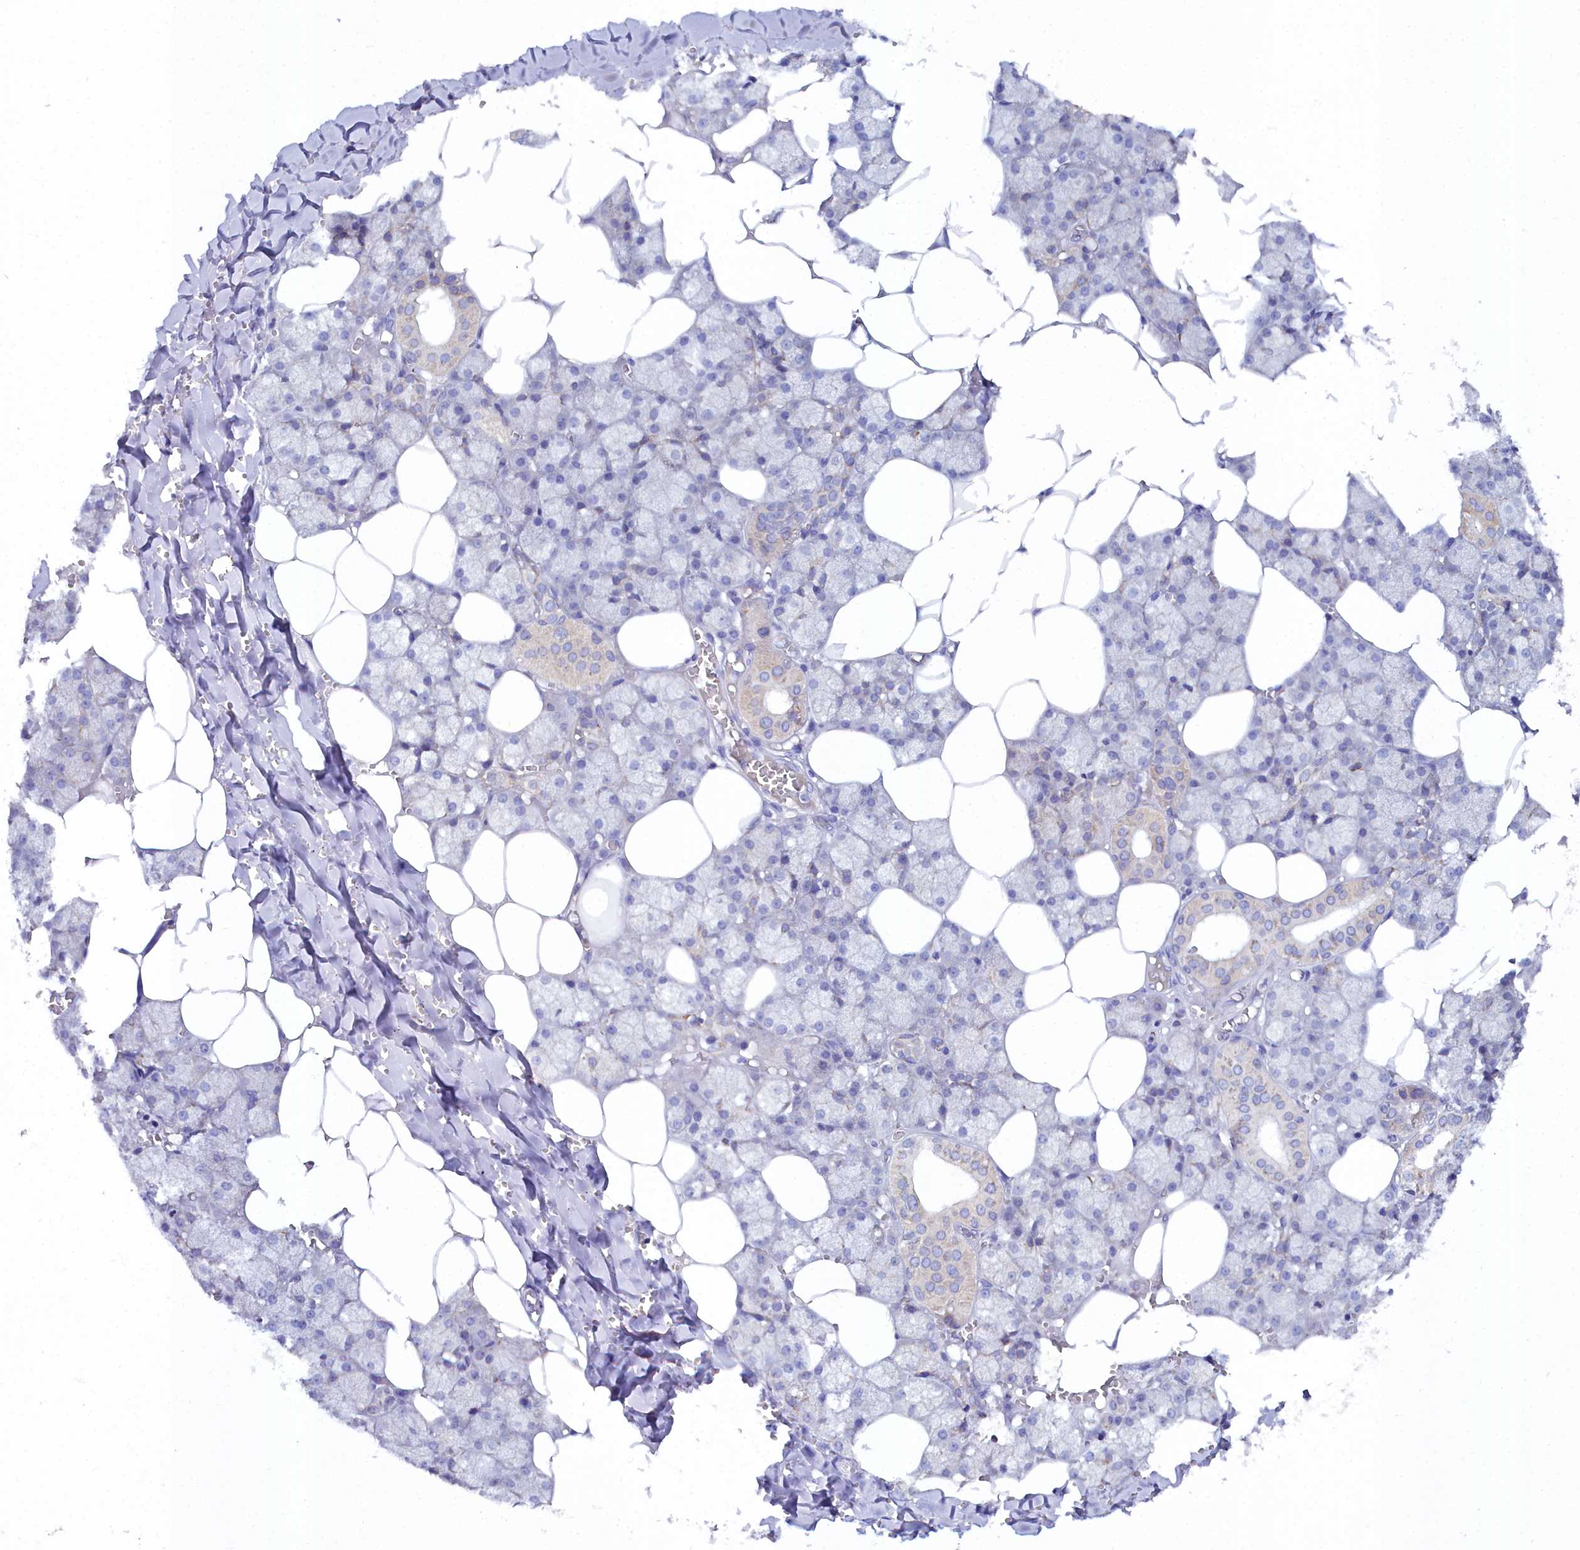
{"staining": {"intensity": "negative", "quantity": "none", "location": "none"}, "tissue": "salivary gland", "cell_type": "Glandular cells", "image_type": "normal", "snomed": [{"axis": "morphology", "description": "Normal tissue, NOS"}, {"axis": "topography", "description": "Salivary gland"}], "caption": "Immunohistochemistry (IHC) image of unremarkable salivary gland stained for a protein (brown), which displays no expression in glandular cells.", "gene": "SLC49A3", "patient": {"sex": "male", "age": 62}}